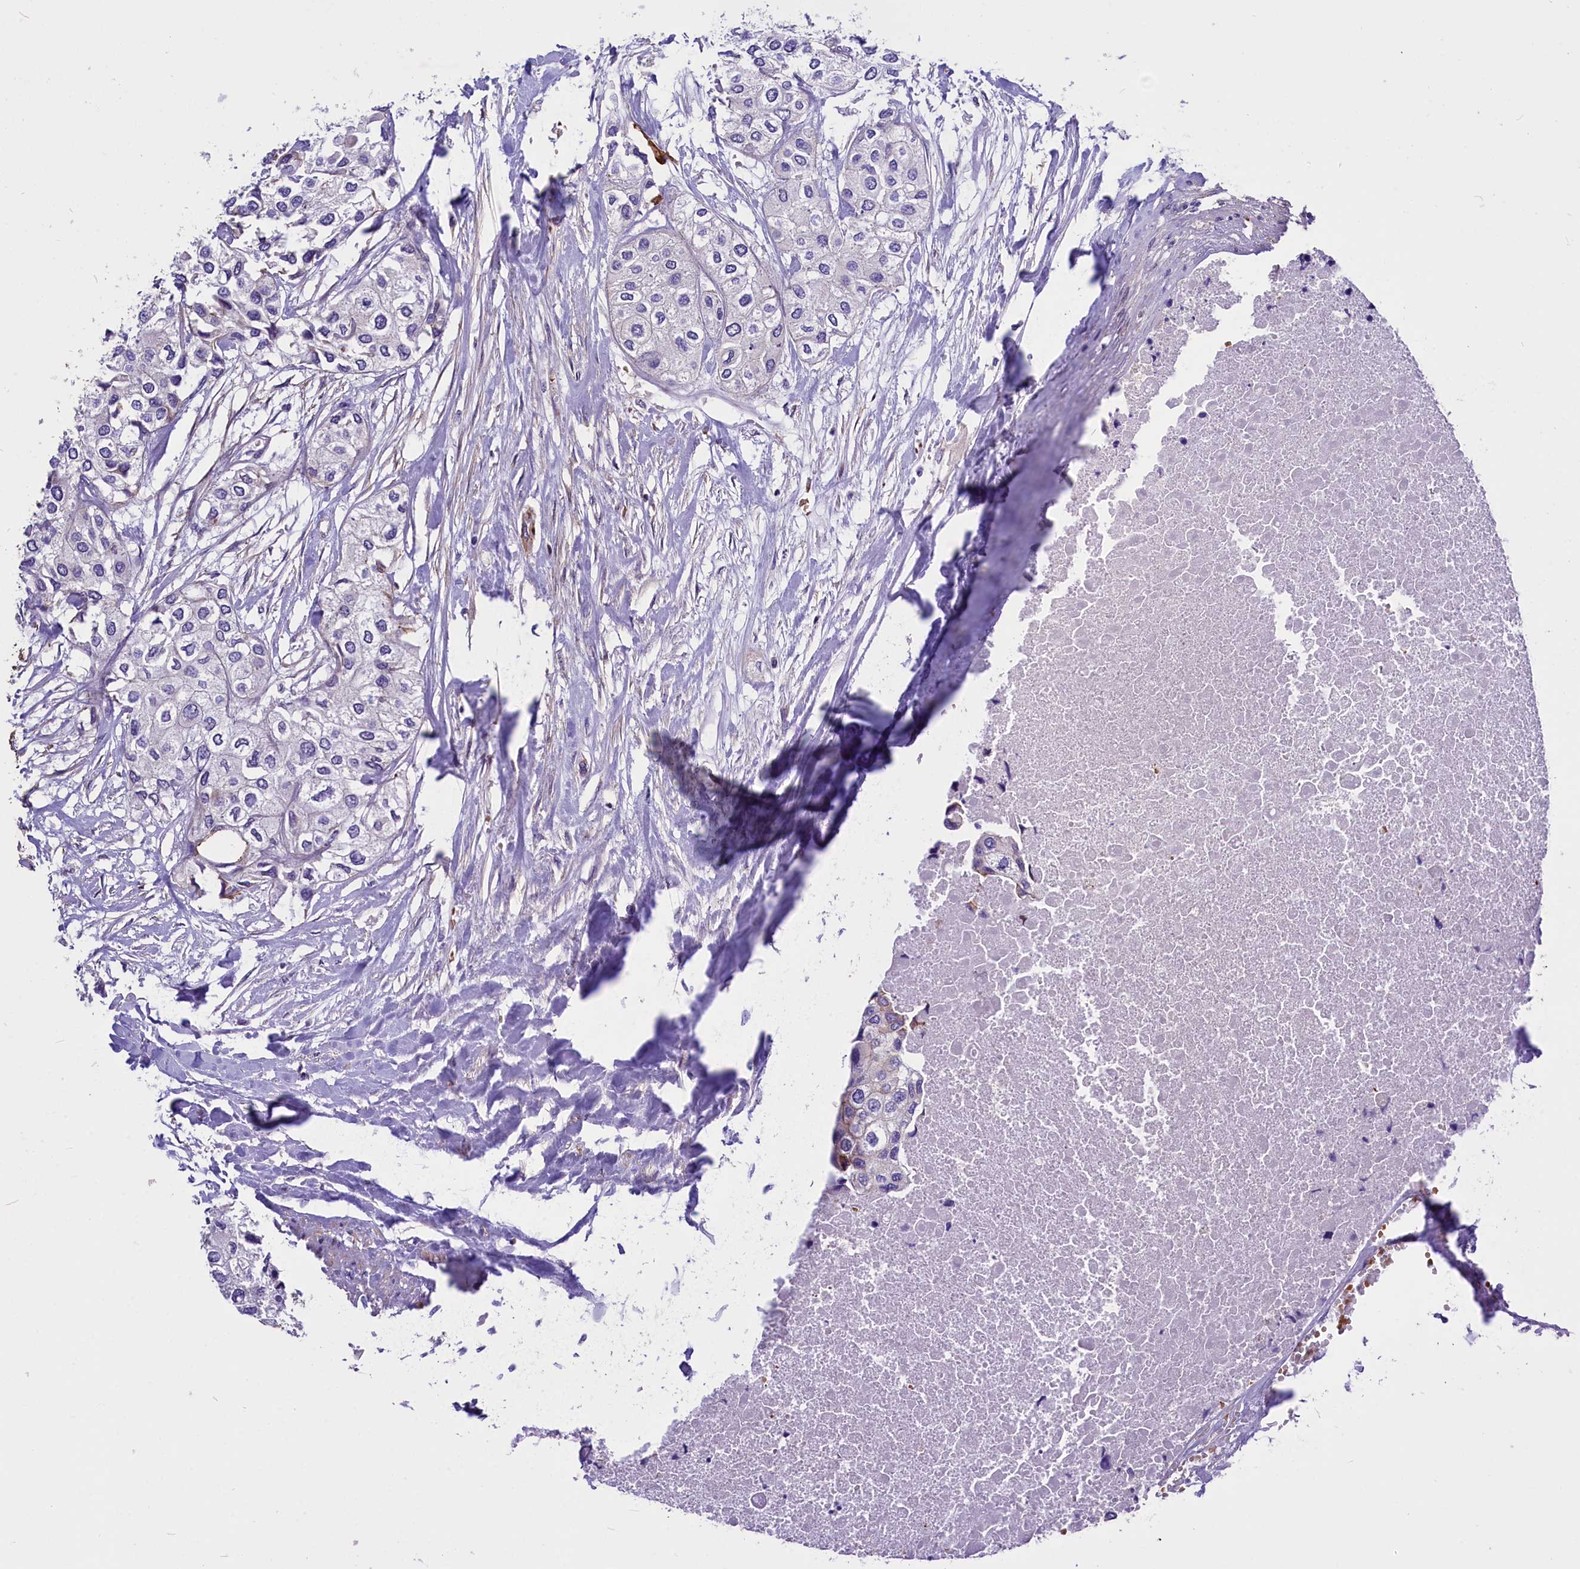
{"staining": {"intensity": "negative", "quantity": "none", "location": "none"}, "tissue": "urothelial cancer", "cell_type": "Tumor cells", "image_type": "cancer", "snomed": [{"axis": "morphology", "description": "Urothelial carcinoma, High grade"}, {"axis": "topography", "description": "Urinary bladder"}], "caption": "Immunohistochemistry (IHC) photomicrograph of neoplastic tissue: urothelial carcinoma (high-grade) stained with DAB (3,3'-diaminobenzidine) reveals no significant protein expression in tumor cells.", "gene": "MED20", "patient": {"sex": "male", "age": 64}}